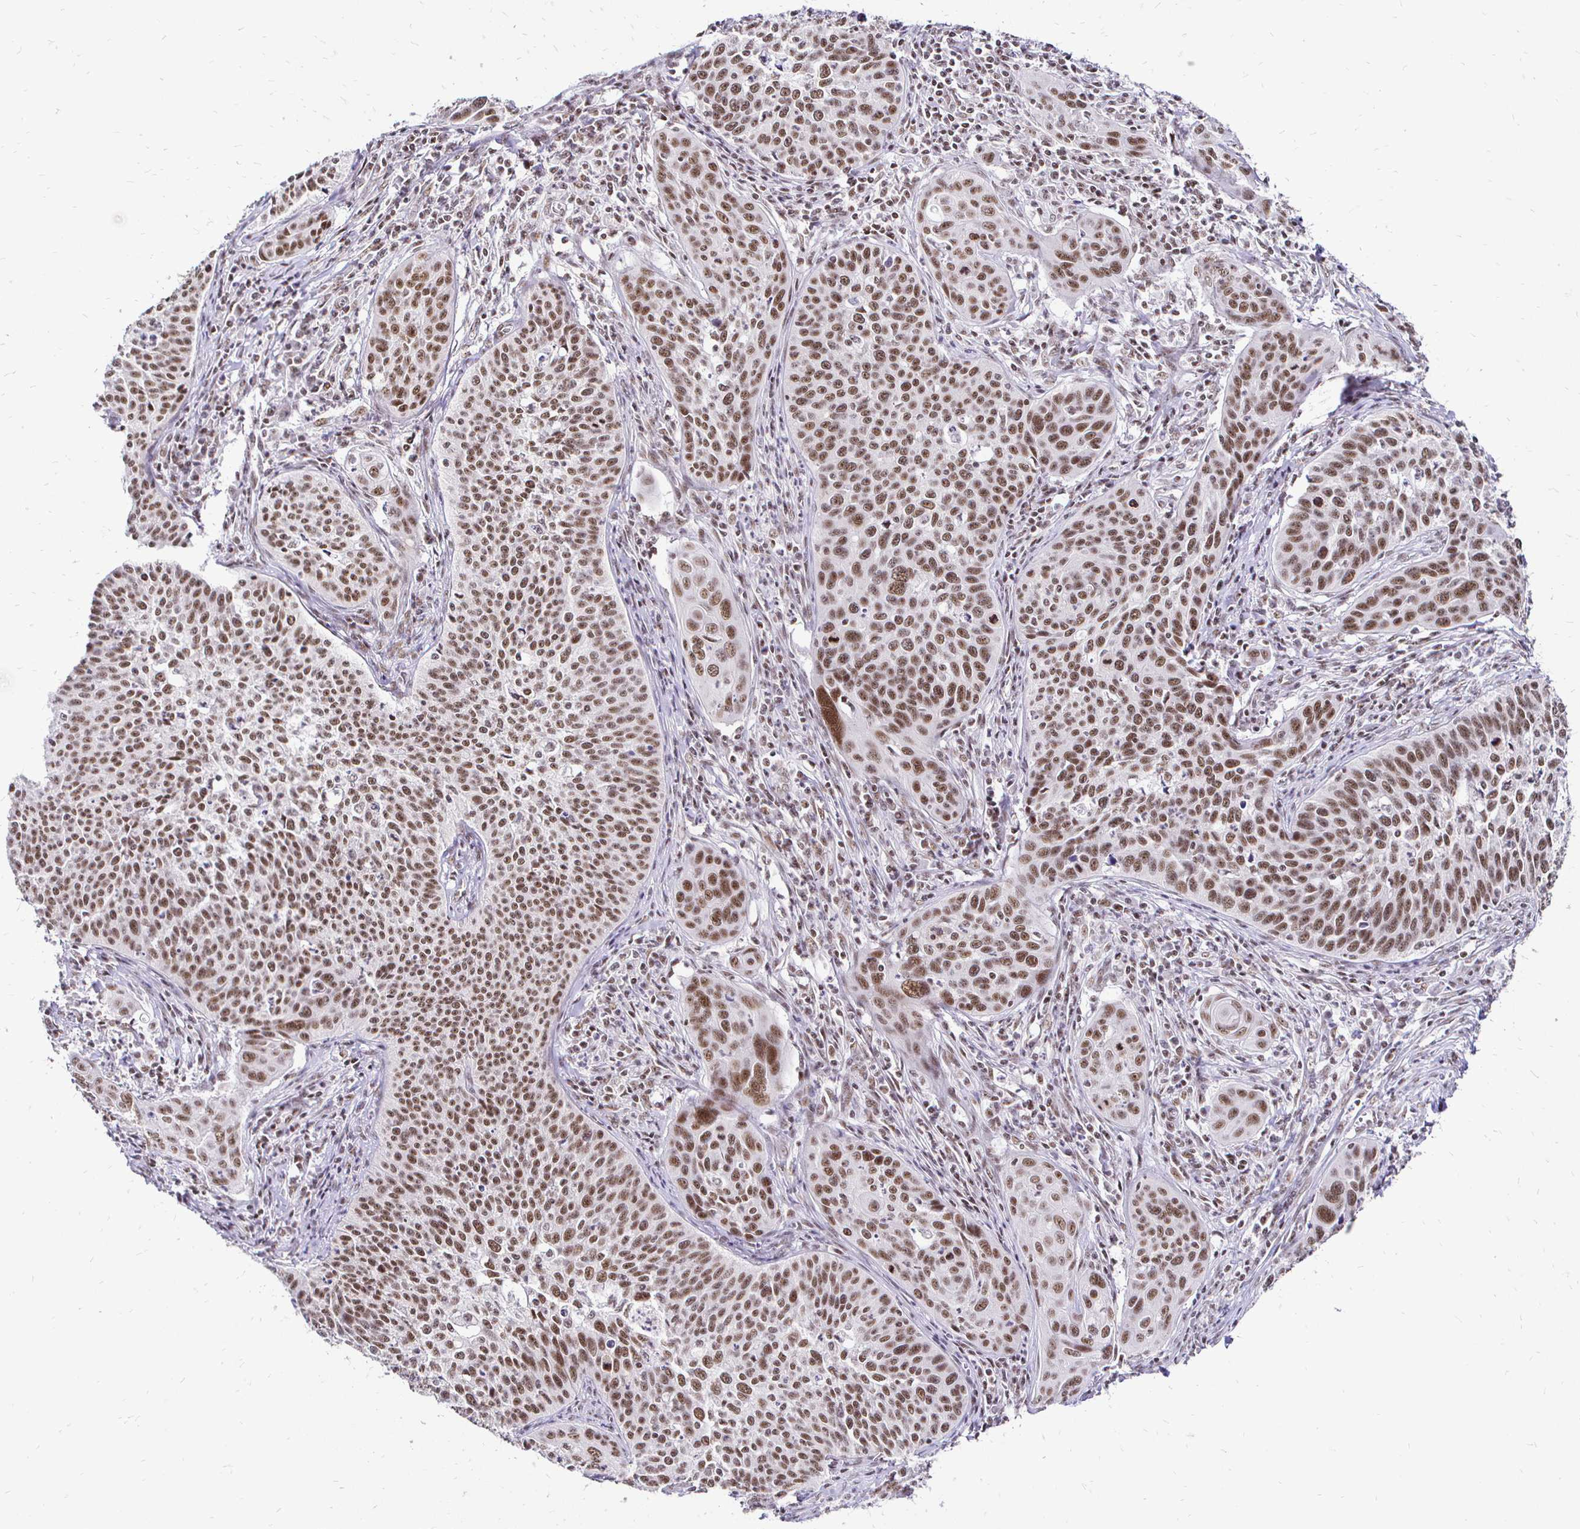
{"staining": {"intensity": "moderate", "quantity": ">75%", "location": "nuclear"}, "tissue": "cervical cancer", "cell_type": "Tumor cells", "image_type": "cancer", "snomed": [{"axis": "morphology", "description": "Squamous cell carcinoma, NOS"}, {"axis": "topography", "description": "Cervix"}], "caption": "Immunohistochemical staining of human cervical cancer displays moderate nuclear protein staining in about >75% of tumor cells.", "gene": "SIN3A", "patient": {"sex": "female", "age": 31}}